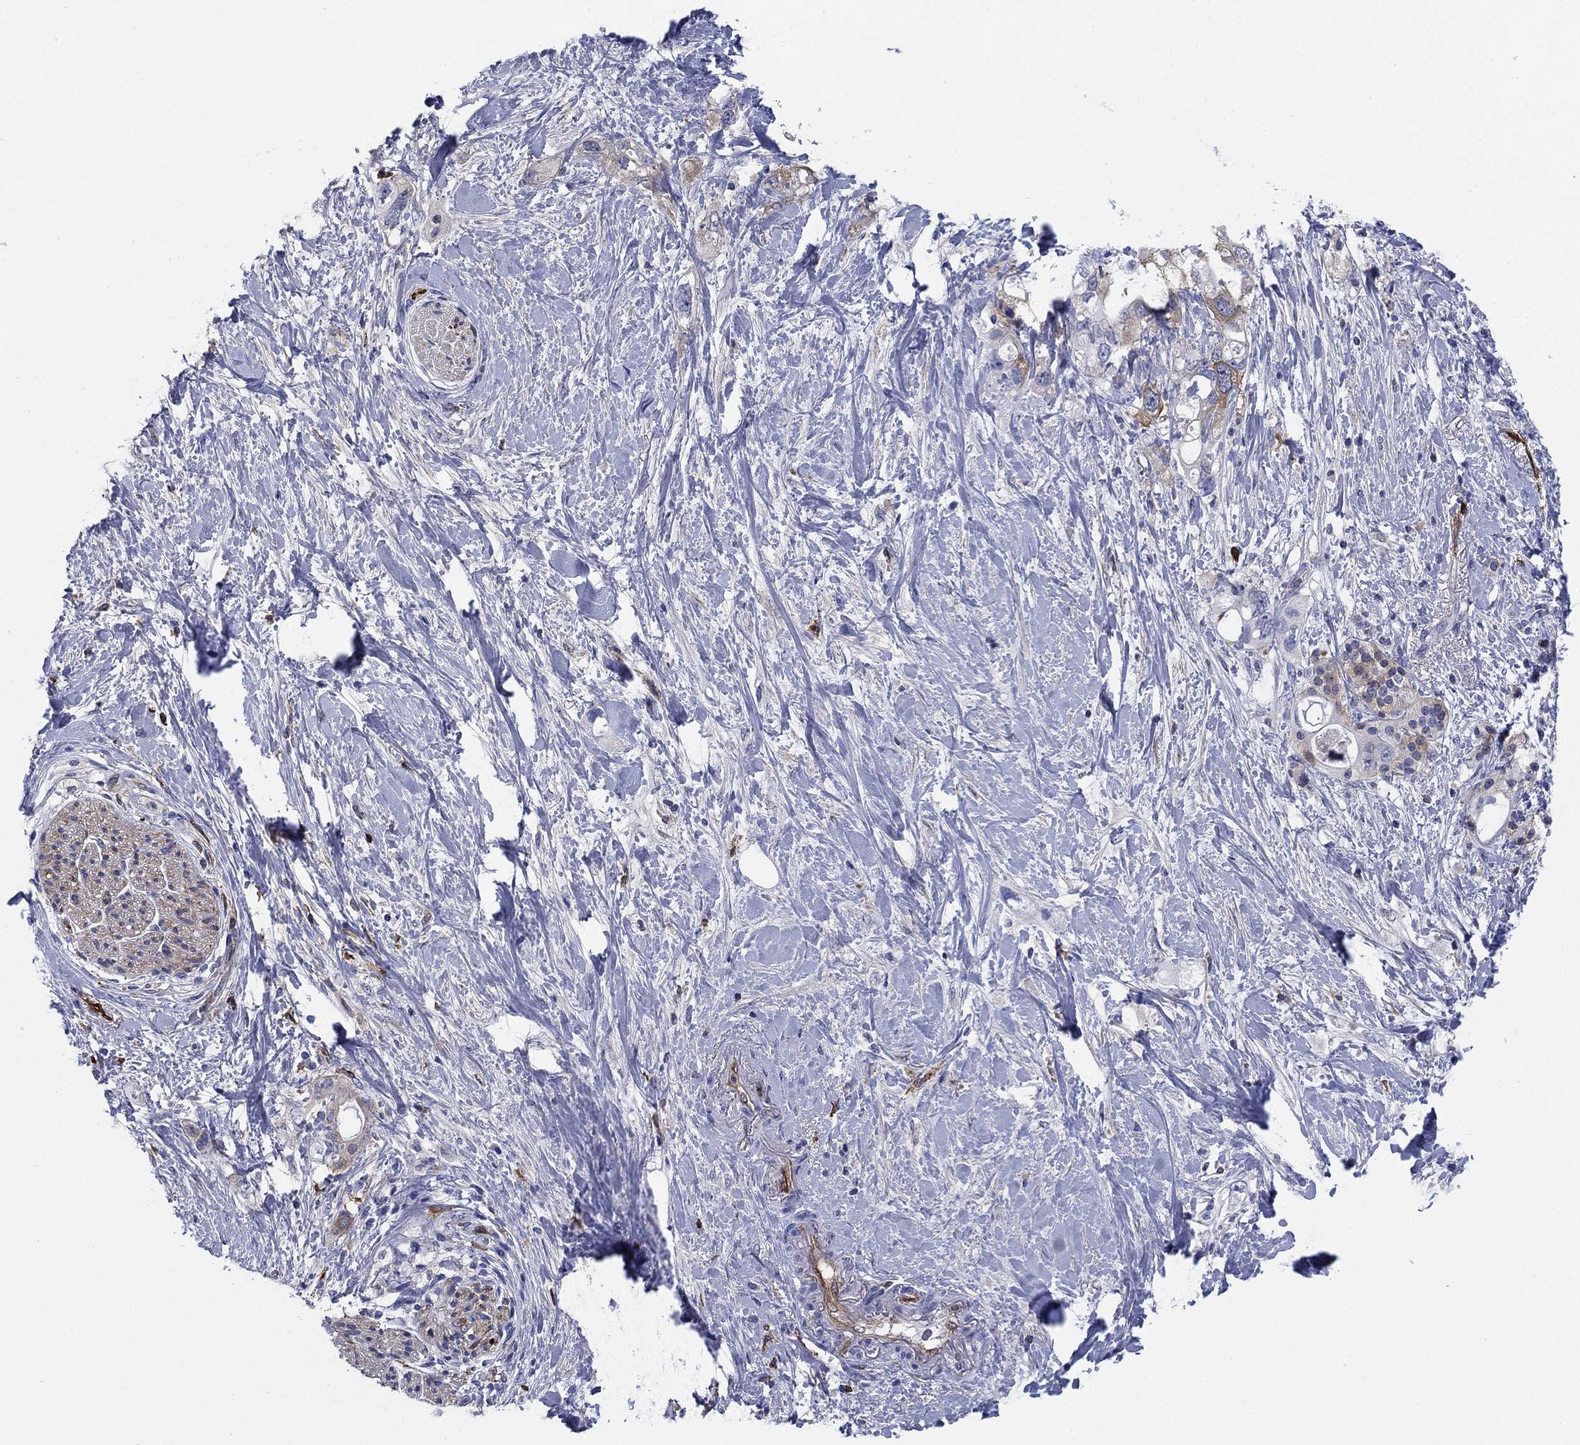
{"staining": {"intensity": "moderate", "quantity": "<25%", "location": "cytoplasmic/membranous"}, "tissue": "pancreatic cancer", "cell_type": "Tumor cells", "image_type": "cancer", "snomed": [{"axis": "morphology", "description": "Adenocarcinoma, NOS"}, {"axis": "topography", "description": "Pancreas"}], "caption": "Protein expression analysis of pancreatic adenocarcinoma exhibits moderate cytoplasmic/membranous staining in about <25% of tumor cells.", "gene": "STMN1", "patient": {"sex": "female", "age": 56}}